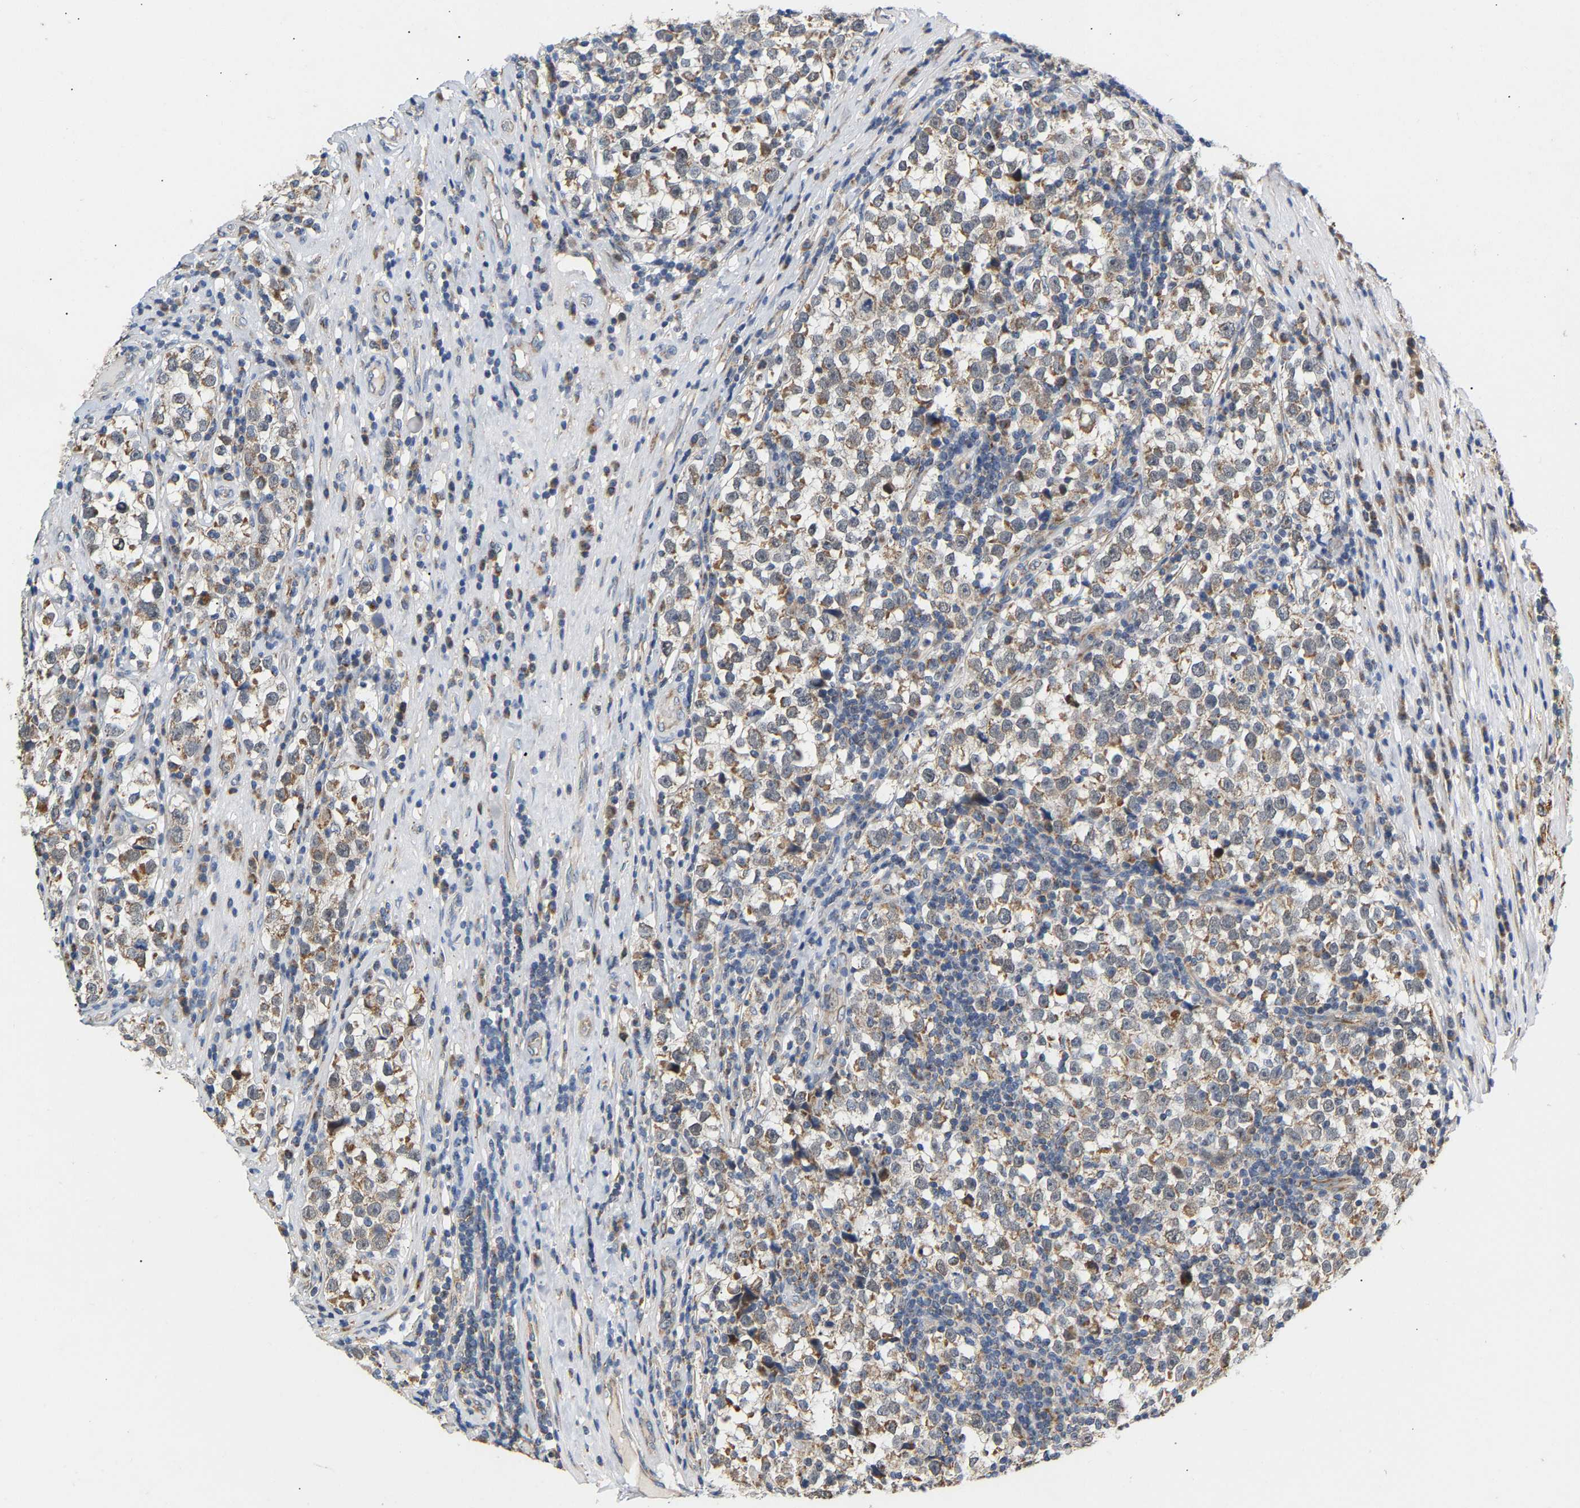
{"staining": {"intensity": "moderate", "quantity": "<25%", "location": "cytoplasmic/membranous"}, "tissue": "testis cancer", "cell_type": "Tumor cells", "image_type": "cancer", "snomed": [{"axis": "morphology", "description": "Normal tissue, NOS"}, {"axis": "morphology", "description": "Seminoma, NOS"}, {"axis": "topography", "description": "Testis"}], "caption": "The immunohistochemical stain highlights moderate cytoplasmic/membranous positivity in tumor cells of testis cancer tissue.", "gene": "TMEM168", "patient": {"sex": "male", "age": 43}}